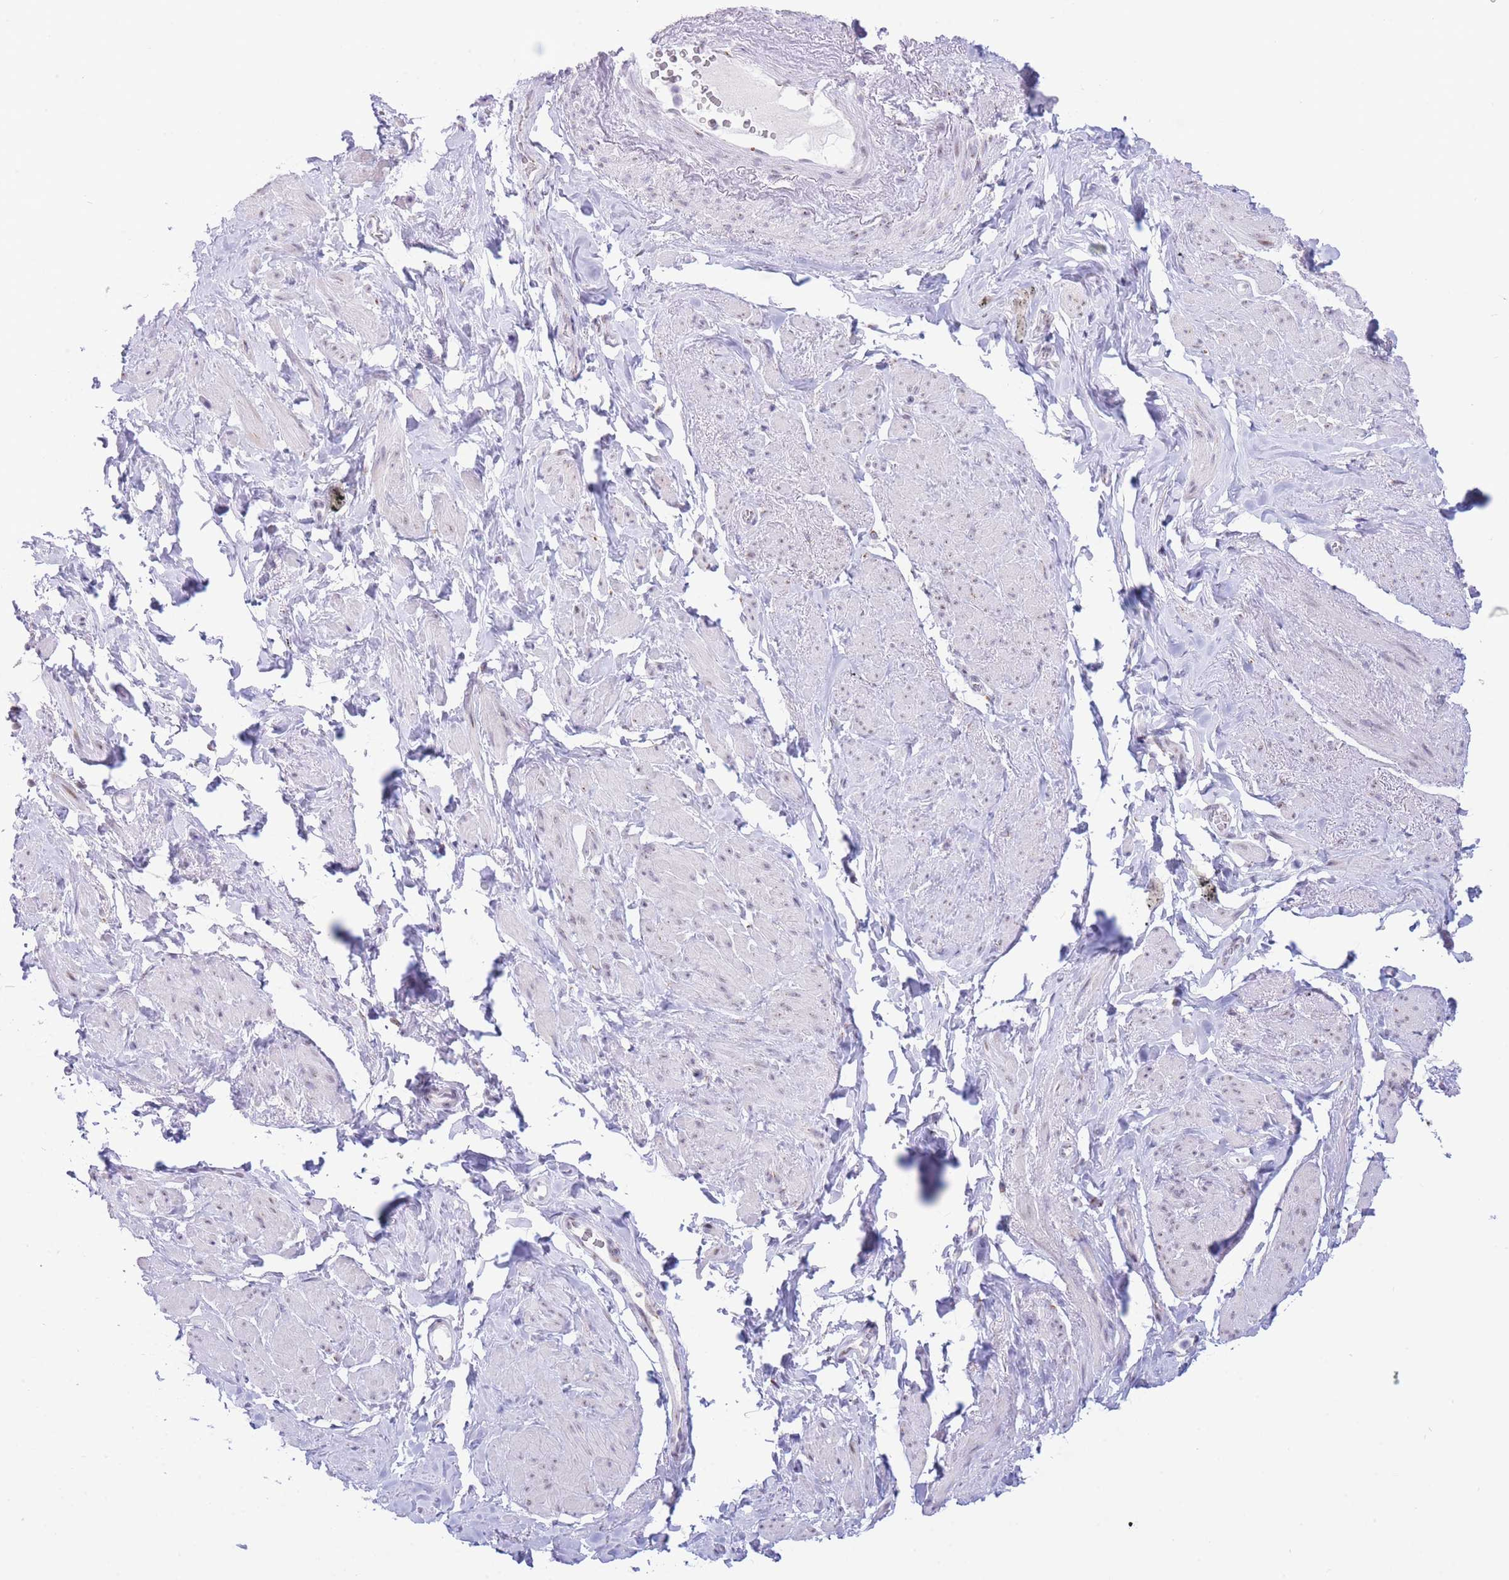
{"staining": {"intensity": "weak", "quantity": "25%-75%", "location": "nuclear"}, "tissue": "smooth muscle", "cell_type": "Smooth muscle cells", "image_type": "normal", "snomed": [{"axis": "morphology", "description": "Normal tissue, NOS"}, {"axis": "topography", "description": "Smooth muscle"}, {"axis": "topography", "description": "Peripheral nerve tissue"}], "caption": "Benign smooth muscle shows weak nuclear staining in about 25%-75% of smooth muscle cells.", "gene": "INO80C", "patient": {"sex": "male", "age": 69}}